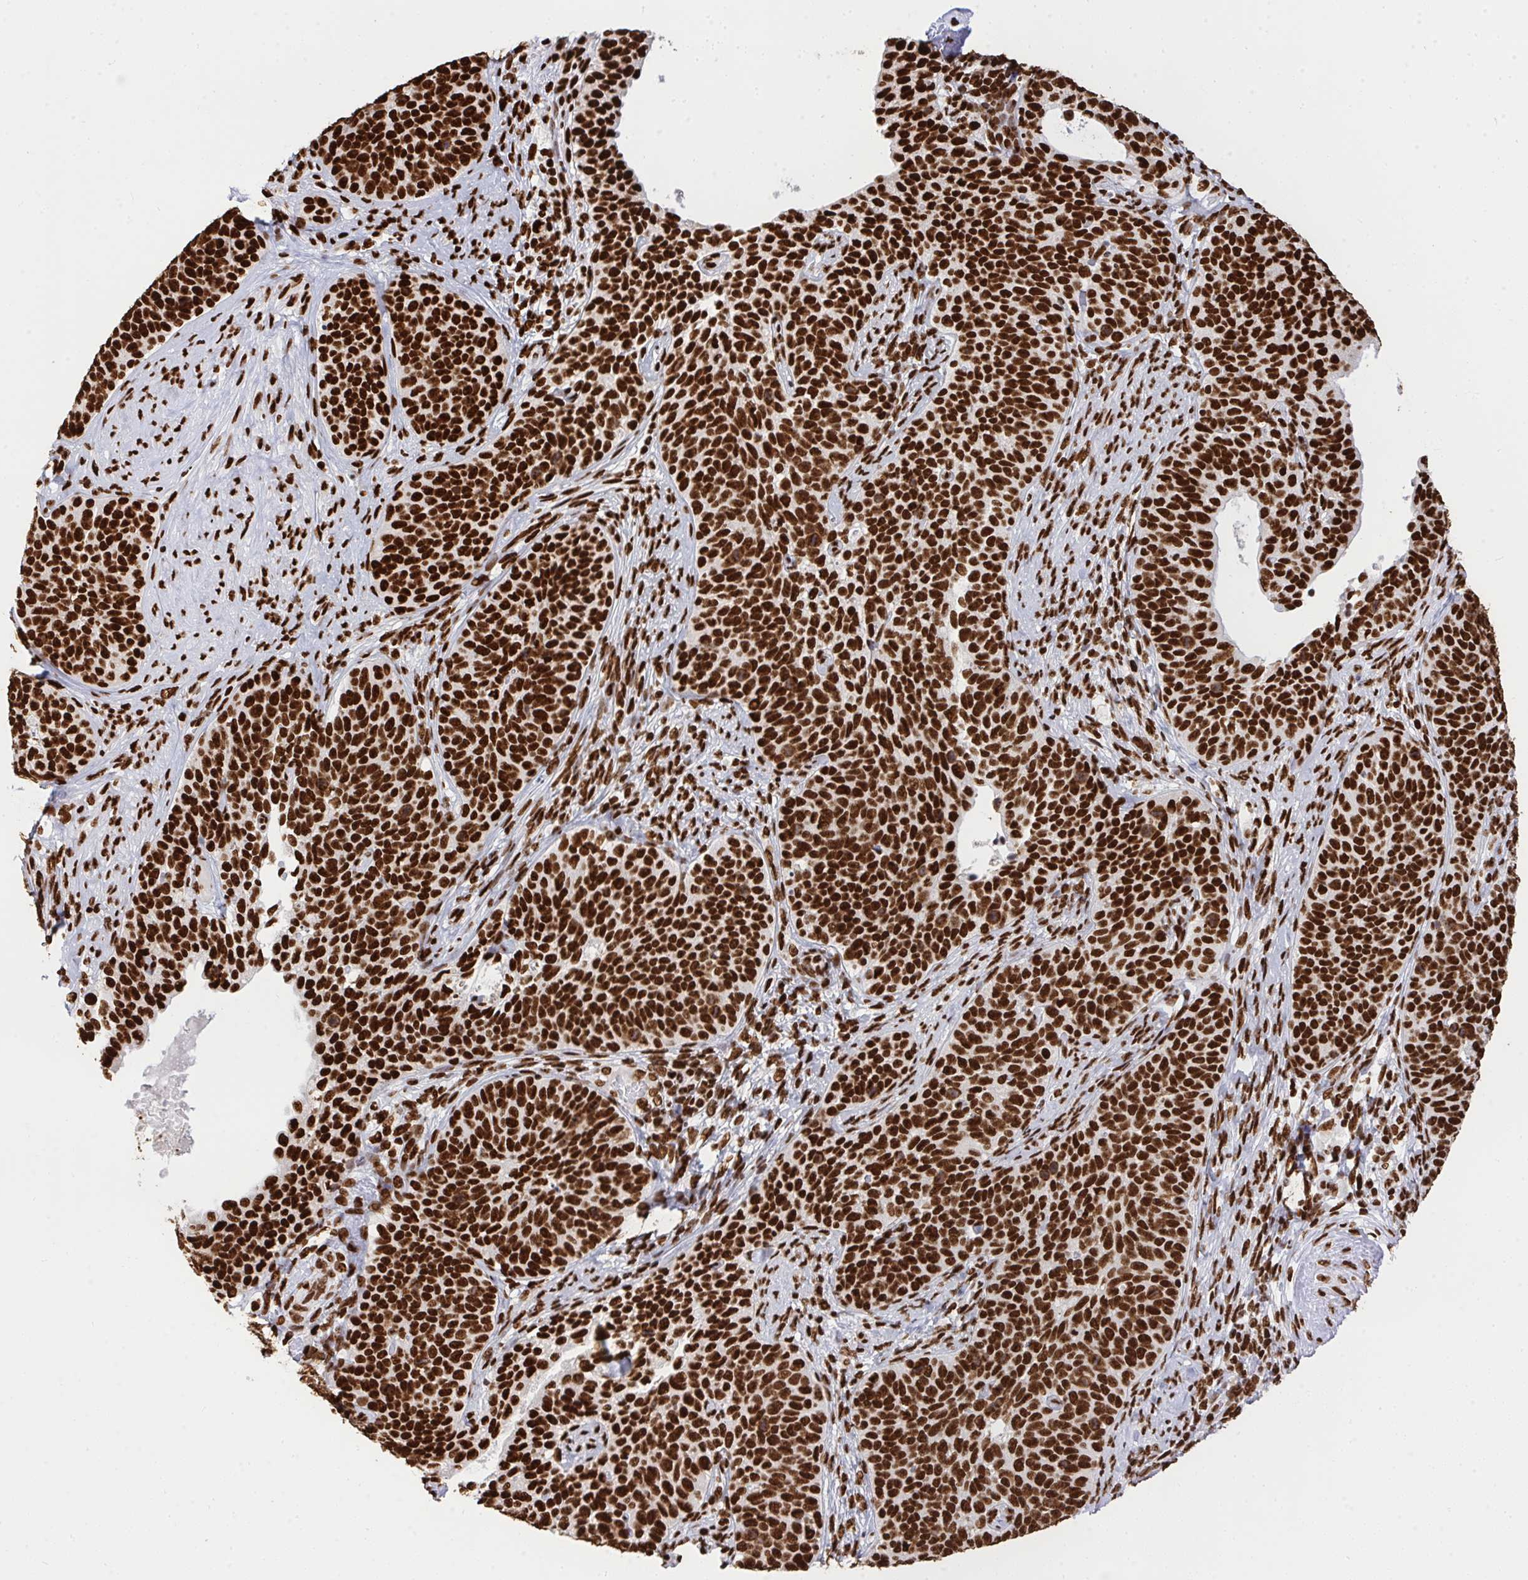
{"staining": {"intensity": "strong", "quantity": ">75%", "location": "nuclear"}, "tissue": "cervical cancer", "cell_type": "Tumor cells", "image_type": "cancer", "snomed": [{"axis": "morphology", "description": "Squamous cell carcinoma, NOS"}, {"axis": "topography", "description": "Cervix"}], "caption": "Immunohistochemical staining of human squamous cell carcinoma (cervical) shows strong nuclear protein expression in about >75% of tumor cells.", "gene": "HNRNPL", "patient": {"sex": "female", "age": 69}}